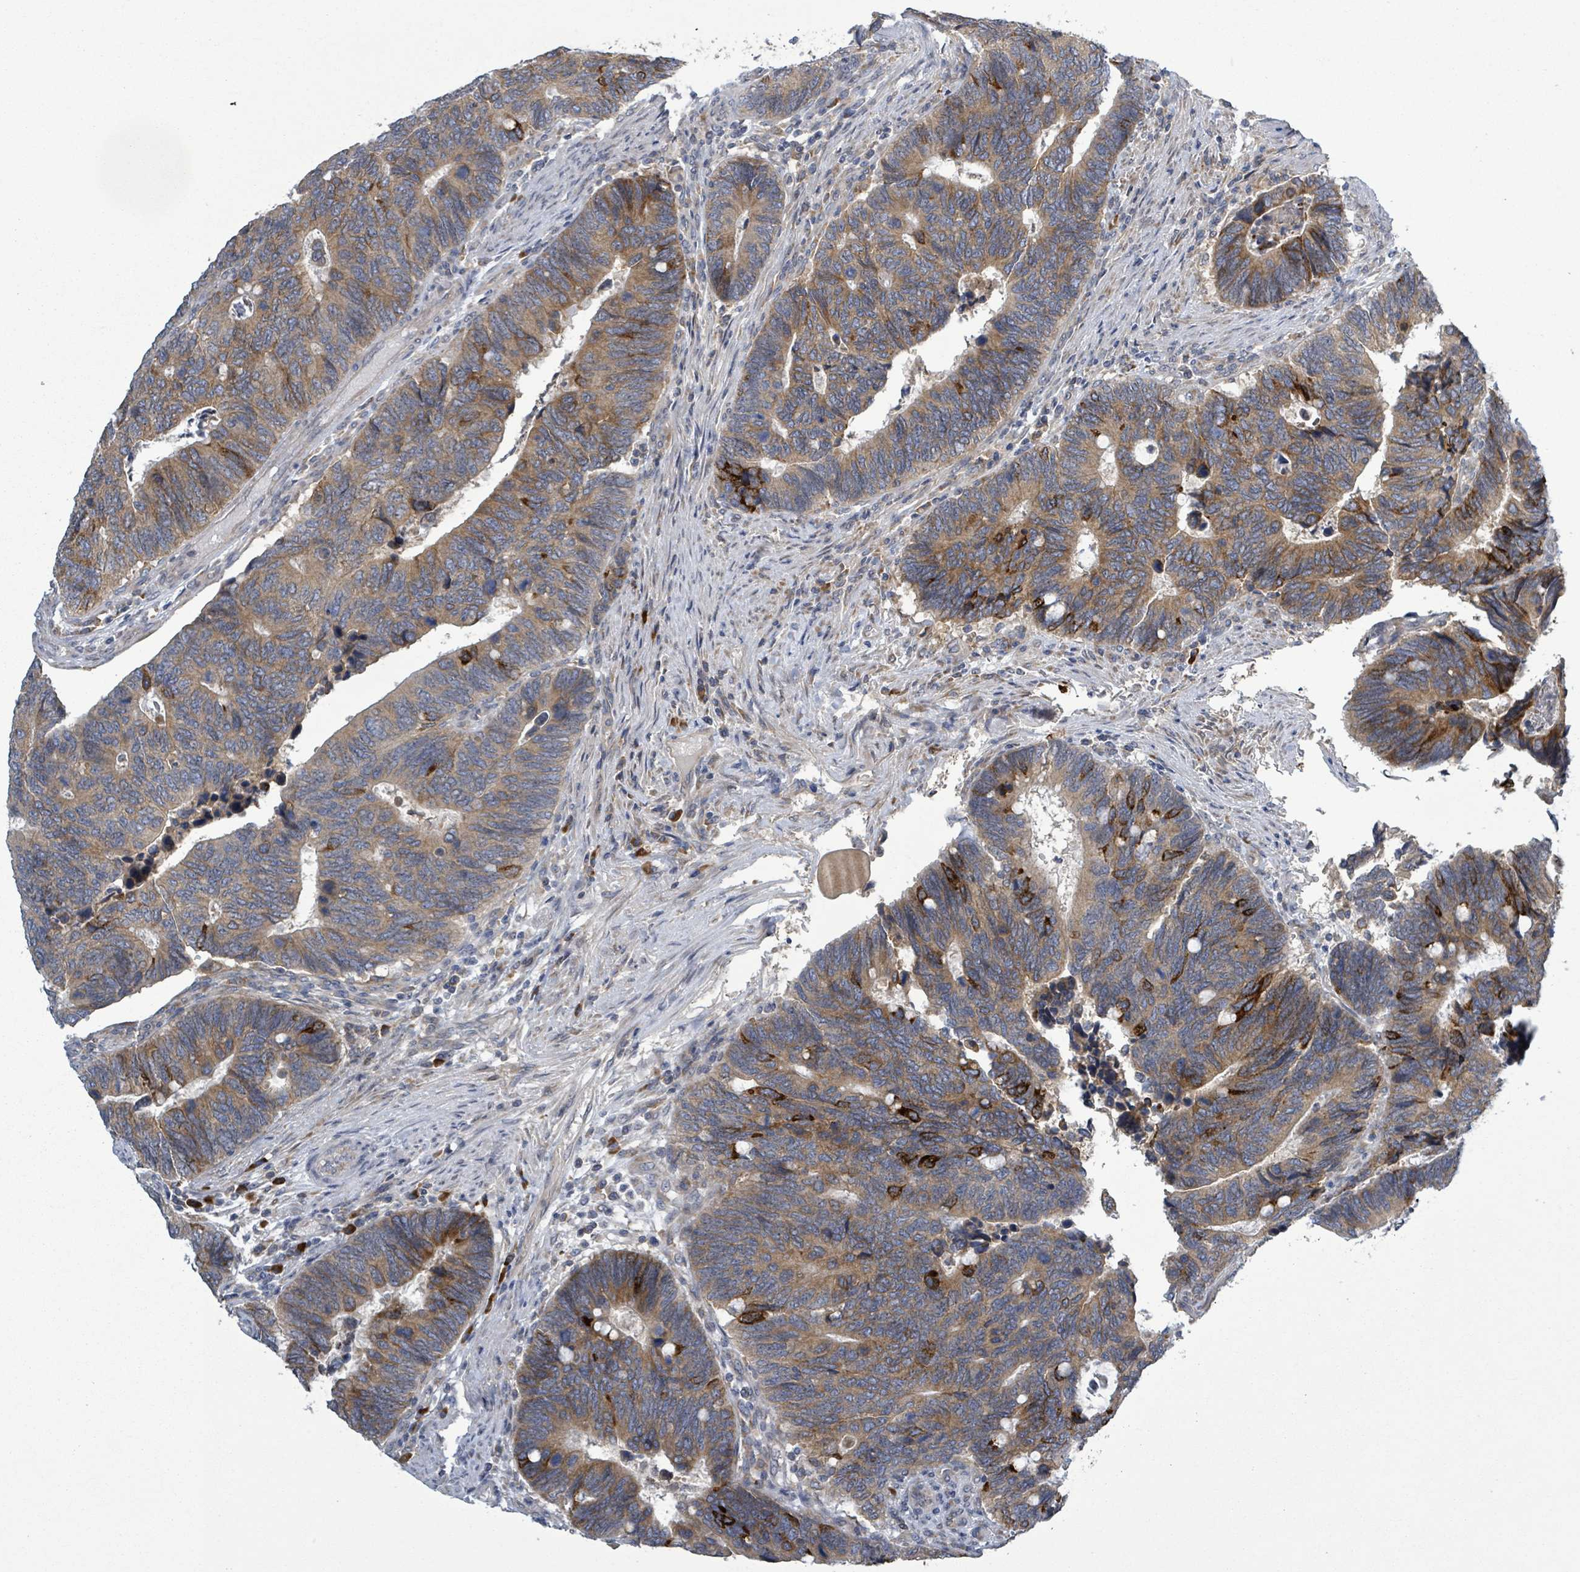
{"staining": {"intensity": "moderate", "quantity": ">75%", "location": "cytoplasmic/membranous"}, "tissue": "colorectal cancer", "cell_type": "Tumor cells", "image_type": "cancer", "snomed": [{"axis": "morphology", "description": "Adenocarcinoma, NOS"}, {"axis": "topography", "description": "Colon"}], "caption": "Tumor cells demonstrate medium levels of moderate cytoplasmic/membranous staining in approximately >75% of cells in human colorectal cancer (adenocarcinoma).", "gene": "ATP13A1", "patient": {"sex": "male", "age": 87}}